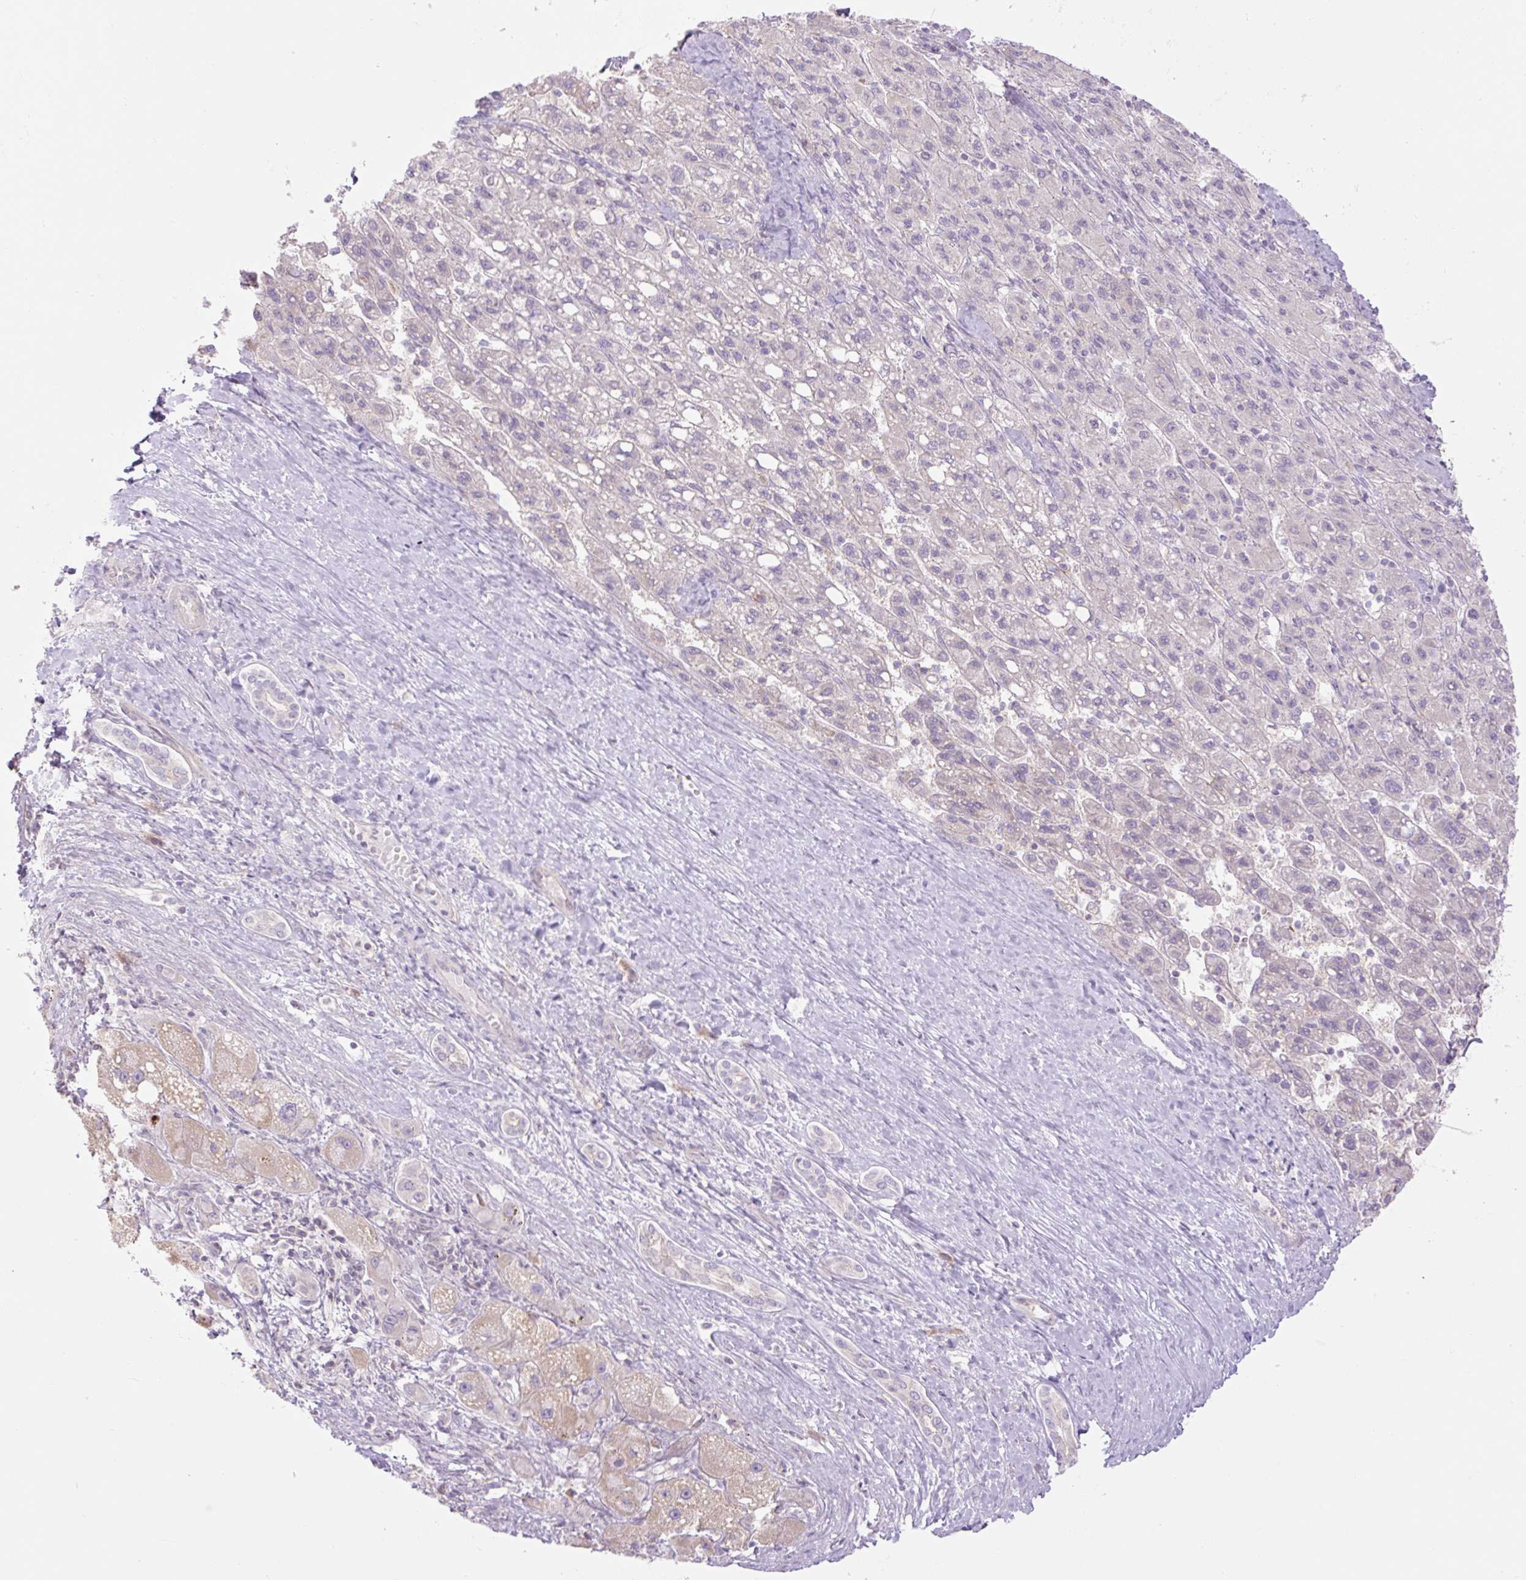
{"staining": {"intensity": "negative", "quantity": "none", "location": "none"}, "tissue": "liver cancer", "cell_type": "Tumor cells", "image_type": "cancer", "snomed": [{"axis": "morphology", "description": "Carcinoma, Hepatocellular, NOS"}, {"axis": "topography", "description": "Liver"}], "caption": "Immunohistochemistry histopathology image of liver cancer stained for a protein (brown), which shows no expression in tumor cells.", "gene": "GRID2", "patient": {"sex": "female", "age": 82}}